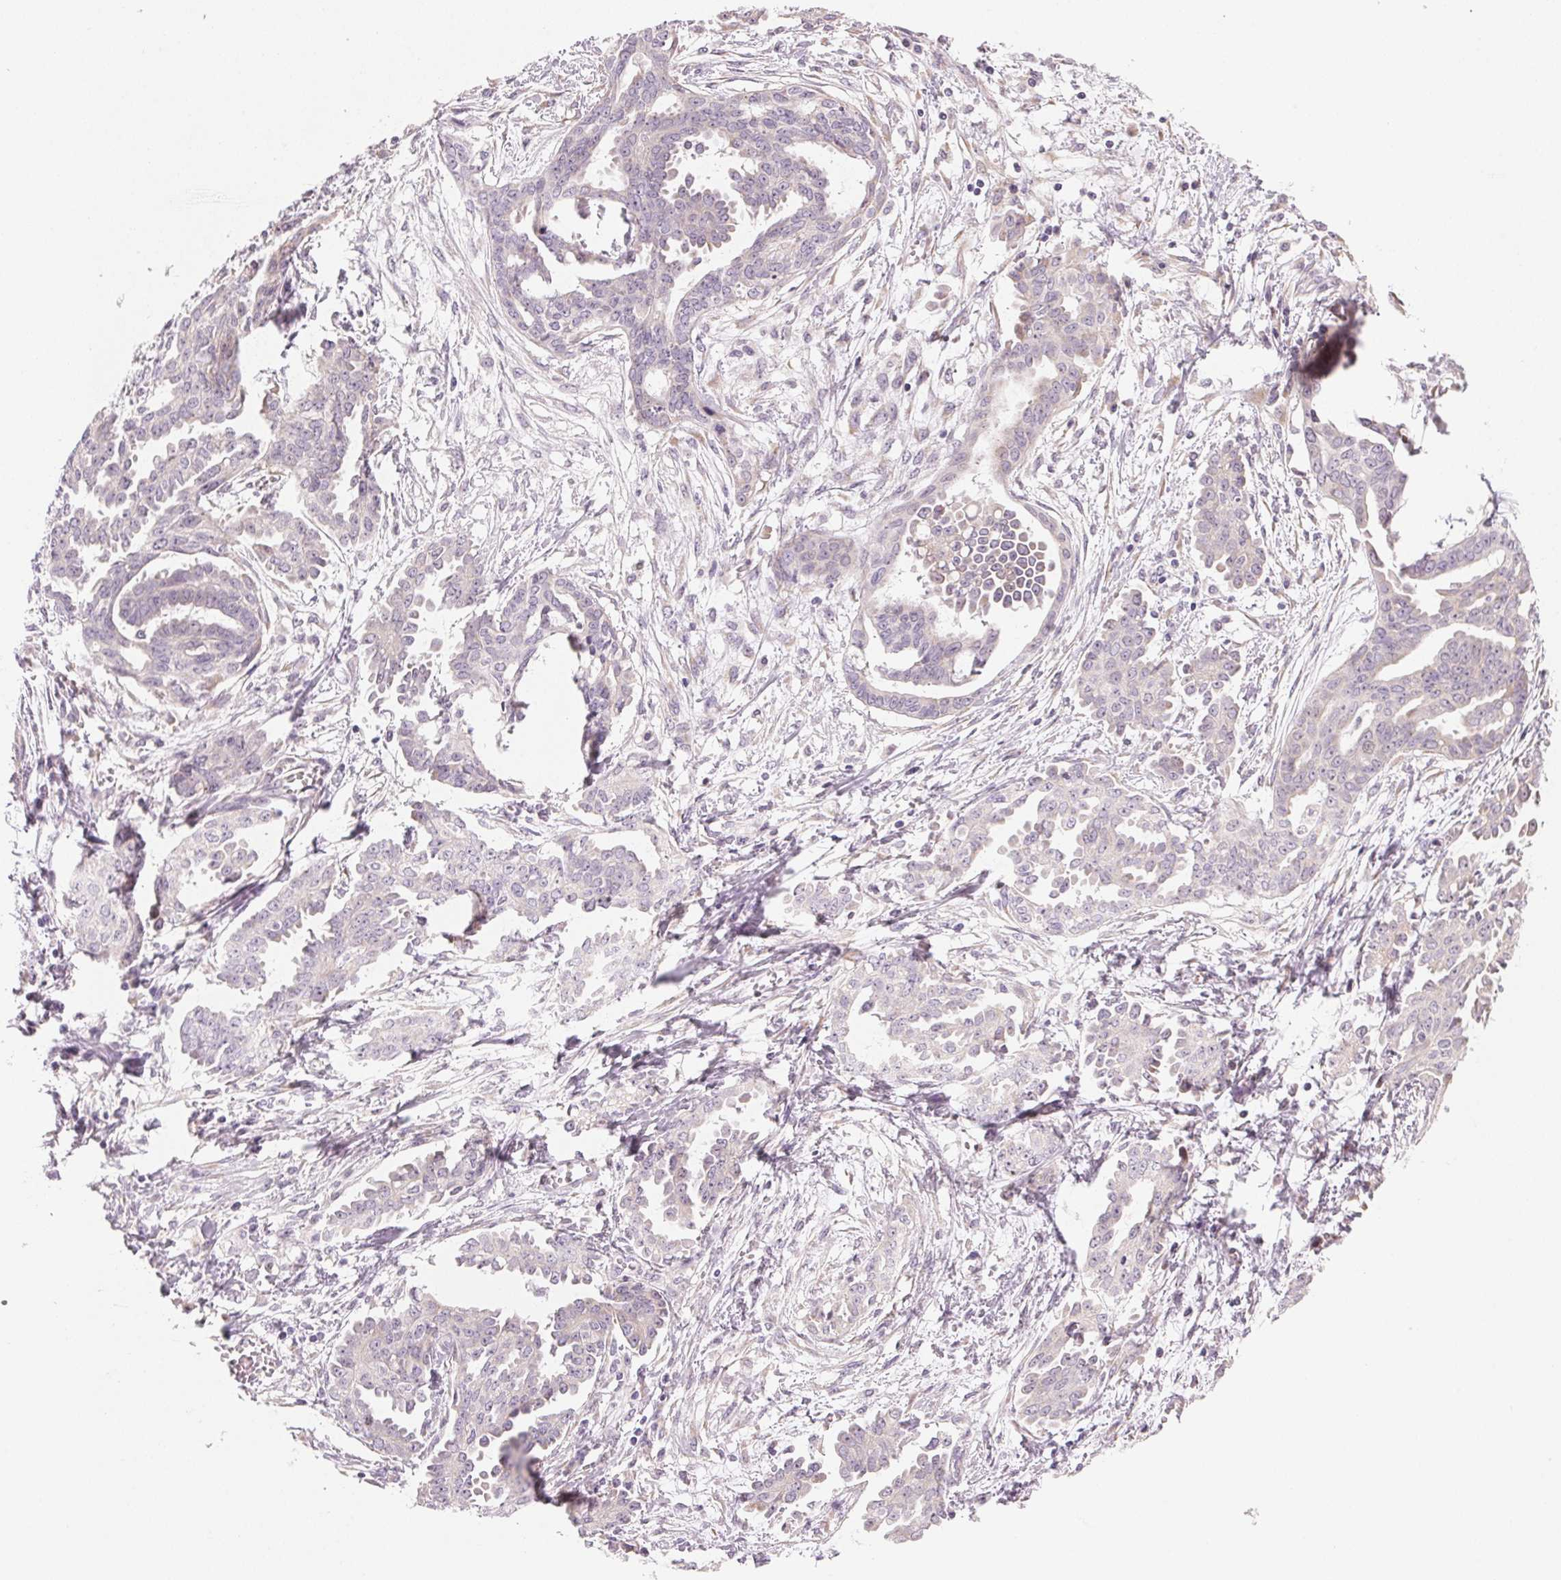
{"staining": {"intensity": "negative", "quantity": "none", "location": "none"}, "tissue": "ovarian cancer", "cell_type": "Tumor cells", "image_type": "cancer", "snomed": [{"axis": "morphology", "description": "Cystadenocarcinoma, serous, NOS"}, {"axis": "topography", "description": "Ovary"}], "caption": "IHC histopathology image of neoplastic tissue: human ovarian cancer stained with DAB (3,3'-diaminobenzidine) reveals no significant protein expression in tumor cells.", "gene": "MYBL1", "patient": {"sex": "female", "age": 71}}